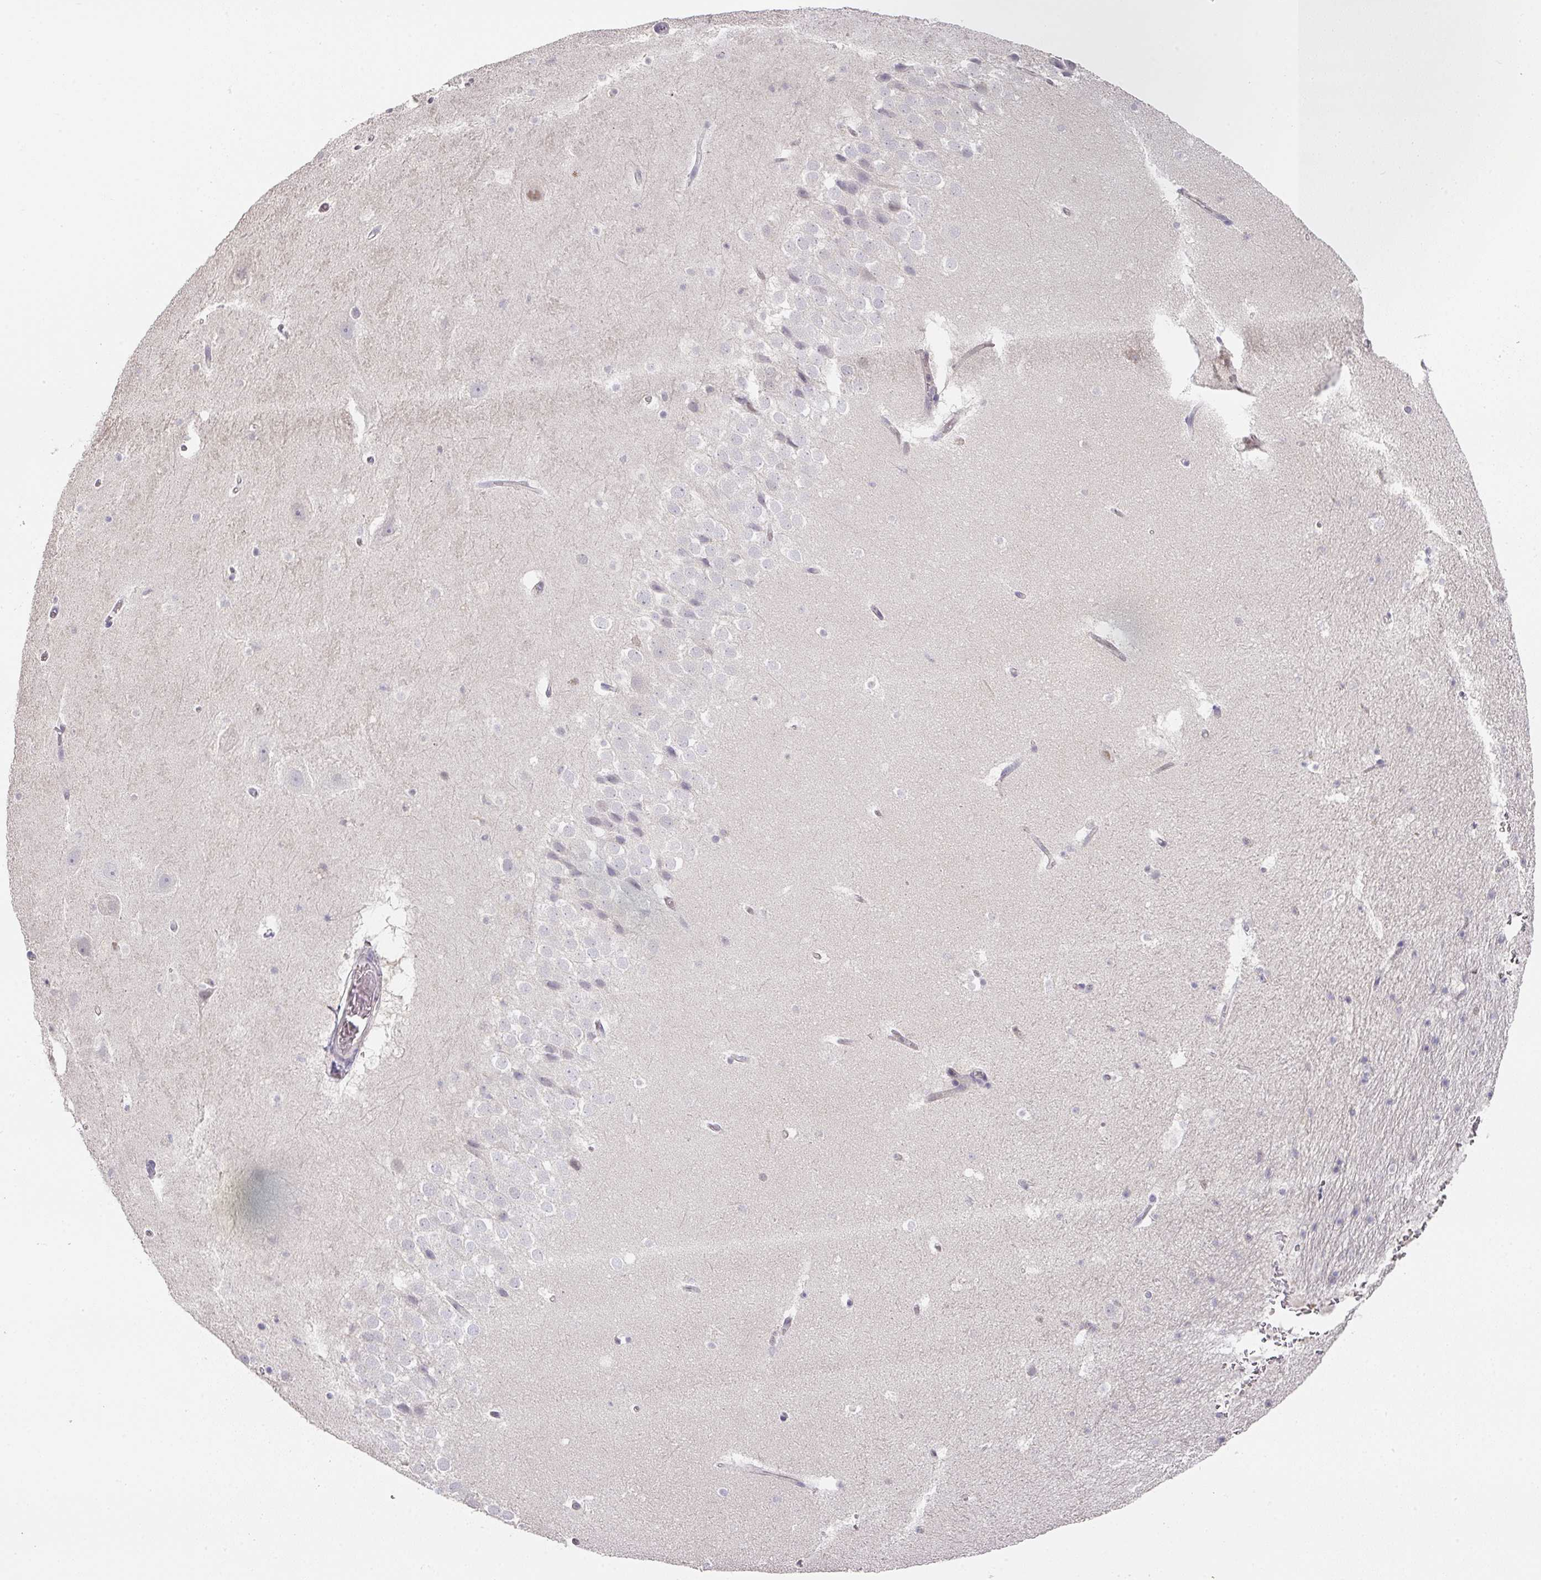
{"staining": {"intensity": "negative", "quantity": "none", "location": "none"}, "tissue": "hippocampus", "cell_type": "Glial cells", "image_type": "normal", "snomed": [{"axis": "morphology", "description": "Normal tissue, NOS"}, {"axis": "topography", "description": "Hippocampus"}], "caption": "Glial cells are negative for protein expression in benign human hippocampus. Nuclei are stained in blue.", "gene": "FOXN4", "patient": {"sex": "male", "age": 37}}